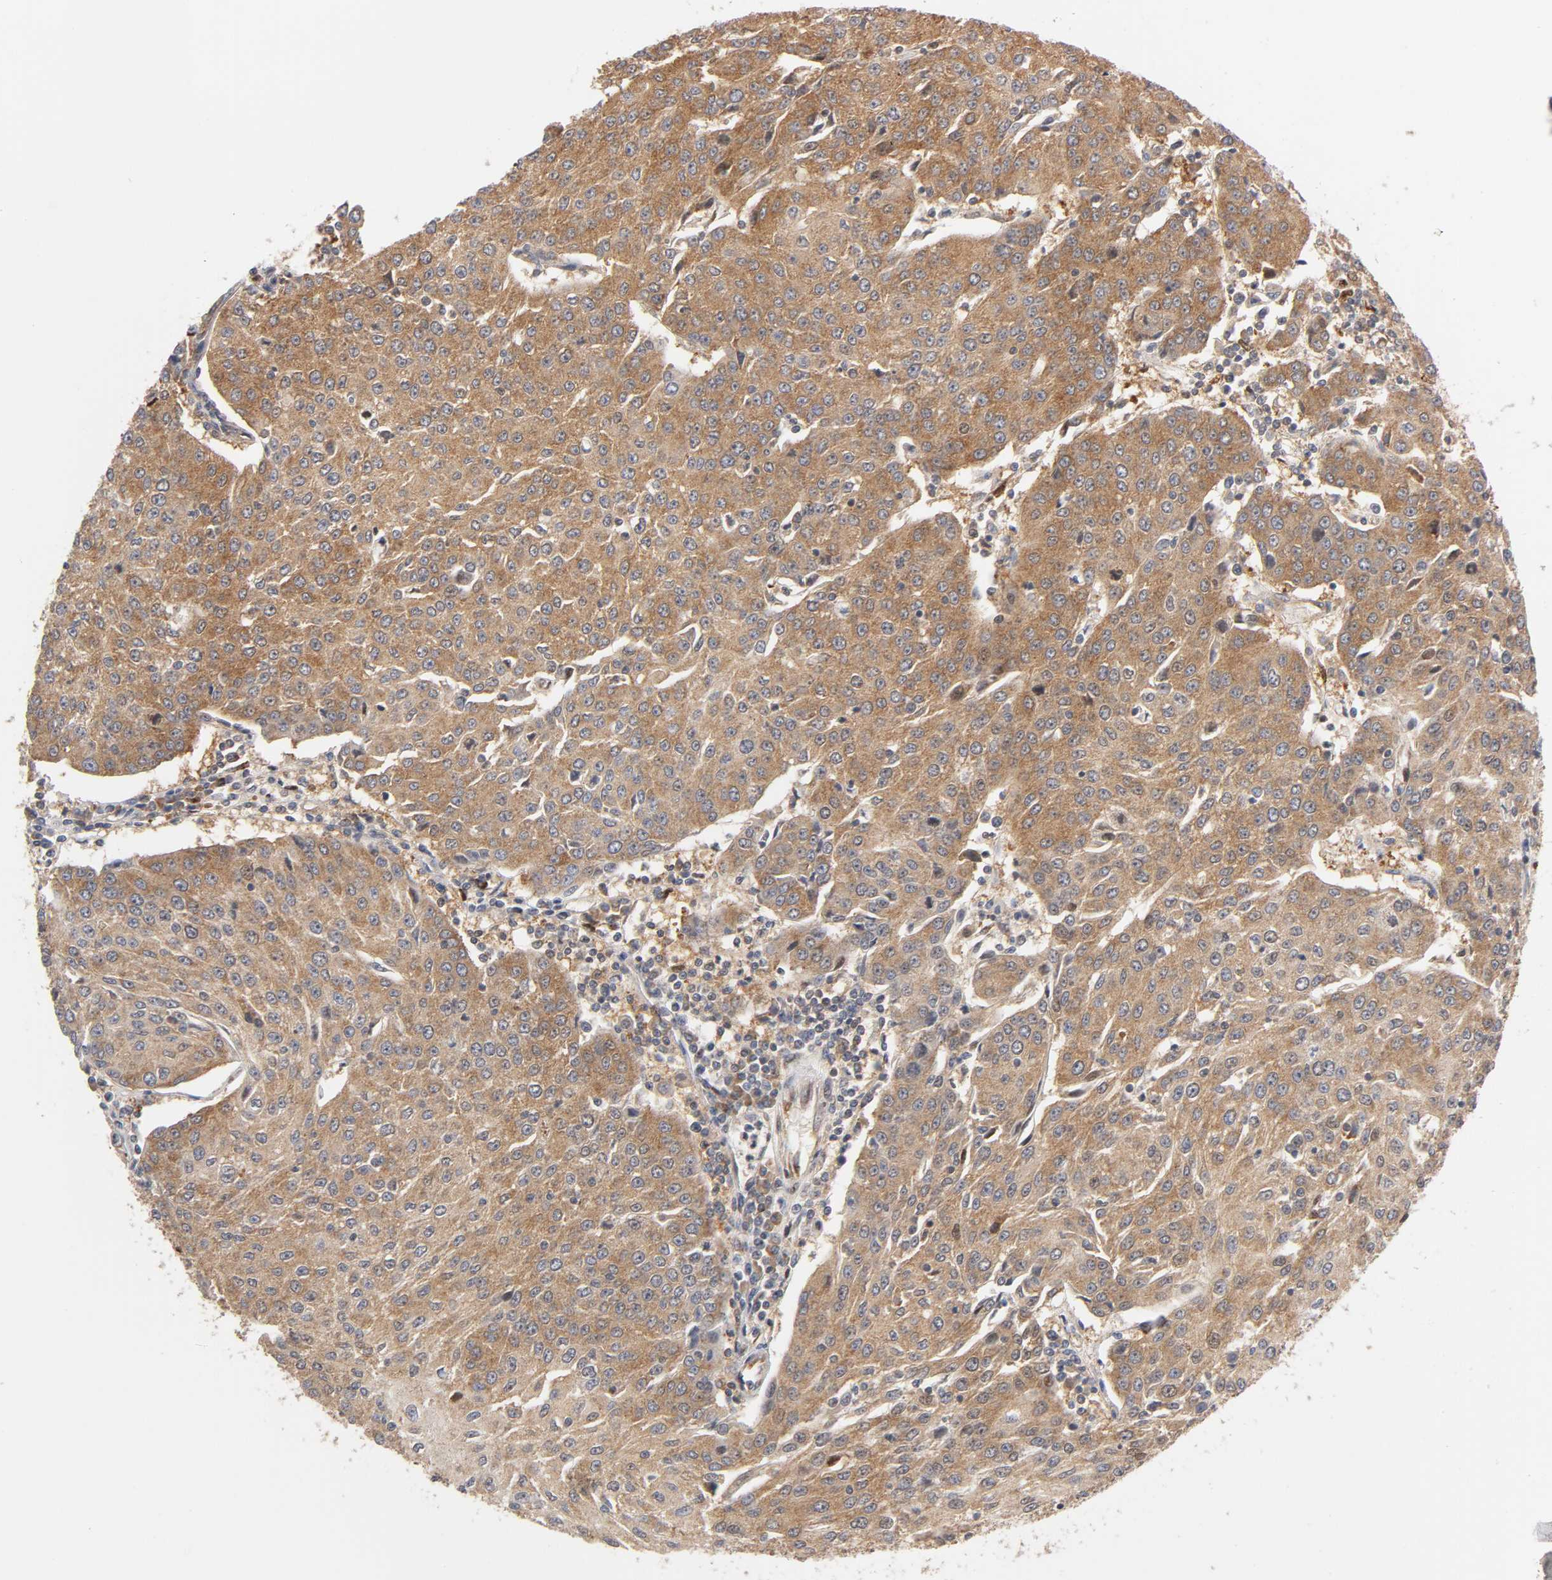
{"staining": {"intensity": "moderate", "quantity": ">75%", "location": "cytoplasmic/membranous"}, "tissue": "urothelial cancer", "cell_type": "Tumor cells", "image_type": "cancer", "snomed": [{"axis": "morphology", "description": "Urothelial carcinoma, High grade"}, {"axis": "topography", "description": "Urinary bladder"}], "caption": "IHC image of human urothelial cancer stained for a protein (brown), which demonstrates medium levels of moderate cytoplasmic/membranous expression in about >75% of tumor cells.", "gene": "PAFAH1B1", "patient": {"sex": "female", "age": 85}}